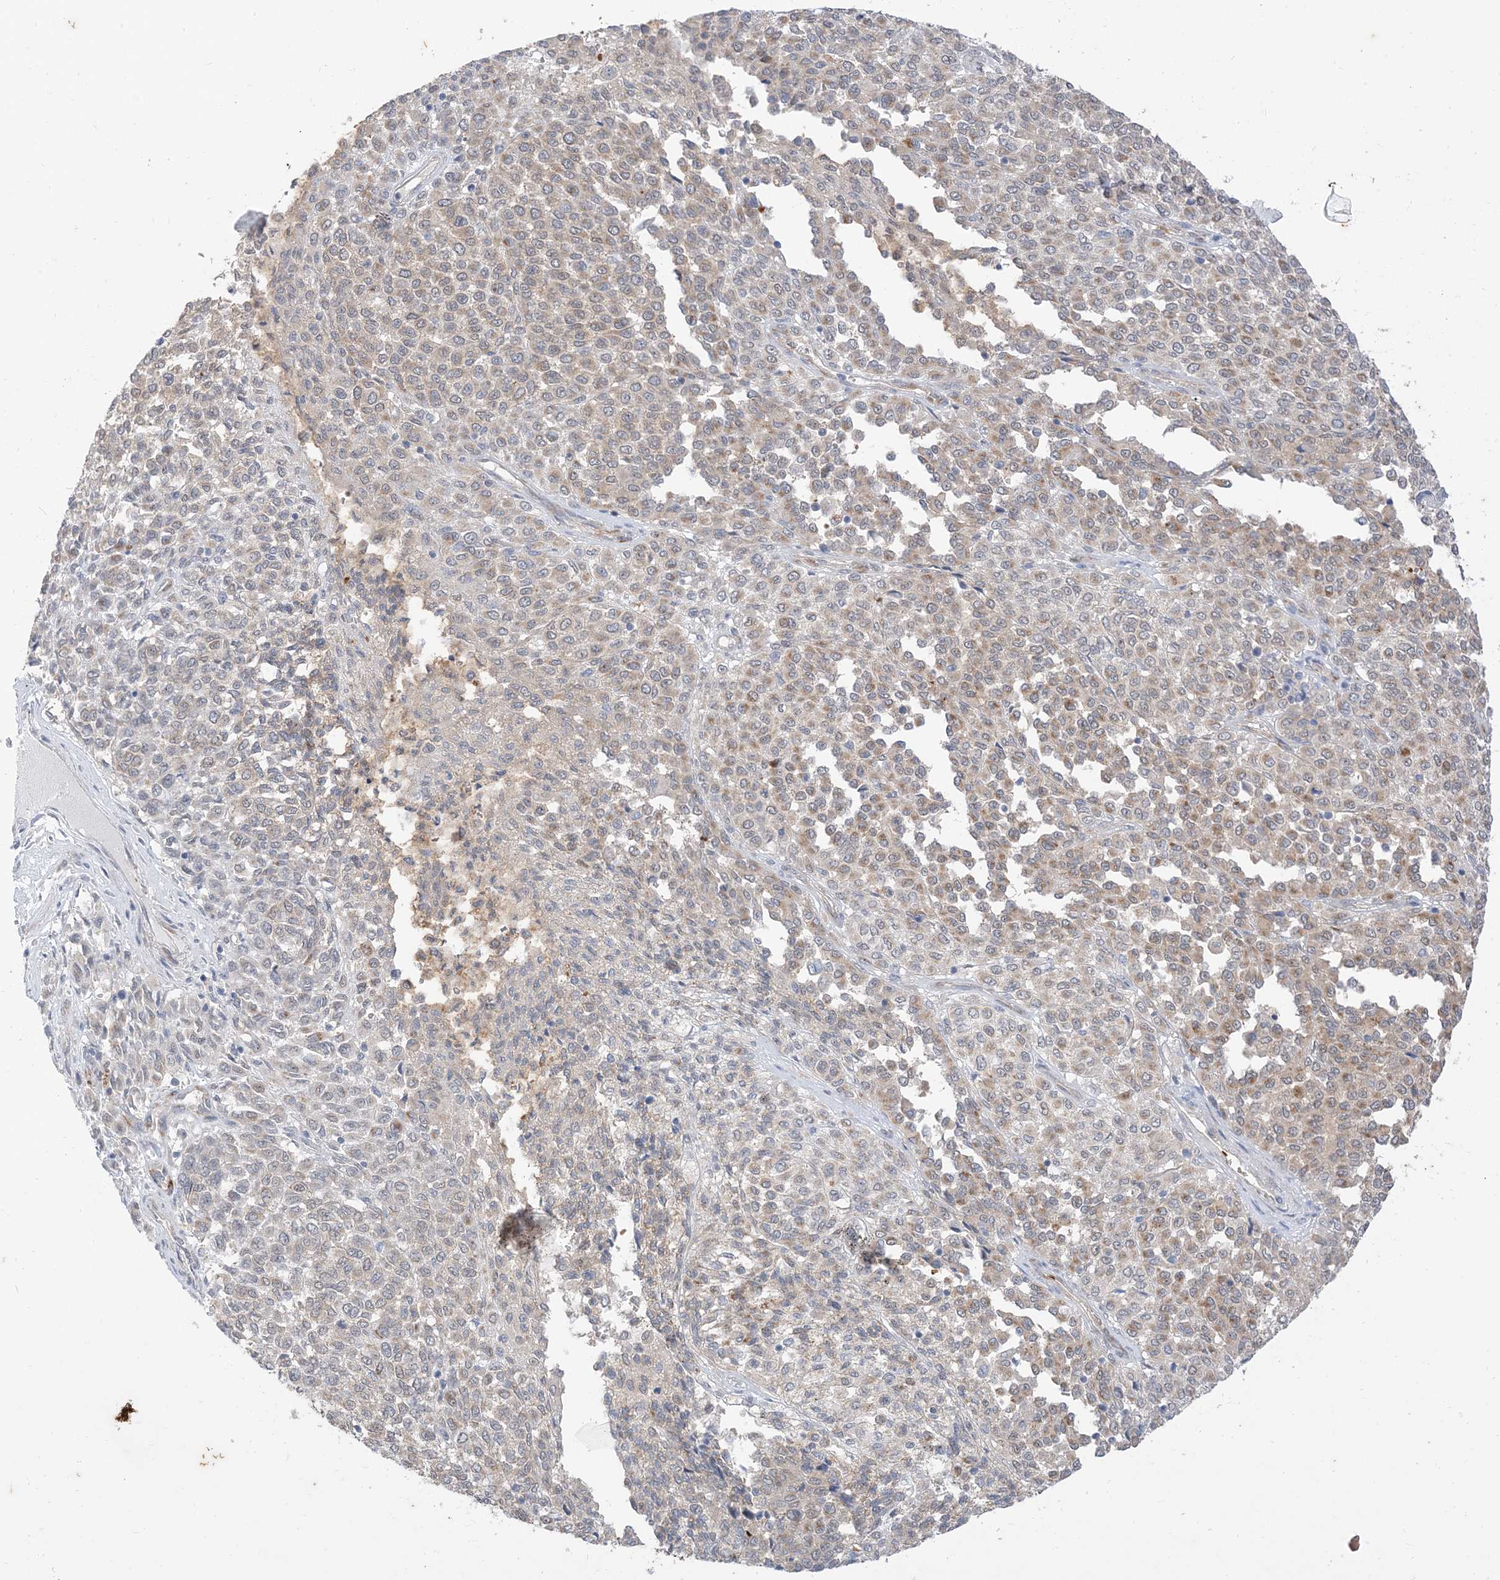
{"staining": {"intensity": "weak", "quantity": "25%-75%", "location": "cytoplasmic/membranous"}, "tissue": "melanoma", "cell_type": "Tumor cells", "image_type": "cancer", "snomed": [{"axis": "morphology", "description": "Malignant melanoma, Metastatic site"}, {"axis": "topography", "description": "Pancreas"}], "caption": "Melanoma stained with a brown dye shows weak cytoplasmic/membranous positive staining in approximately 25%-75% of tumor cells.", "gene": "RIN1", "patient": {"sex": "female", "age": 30}}